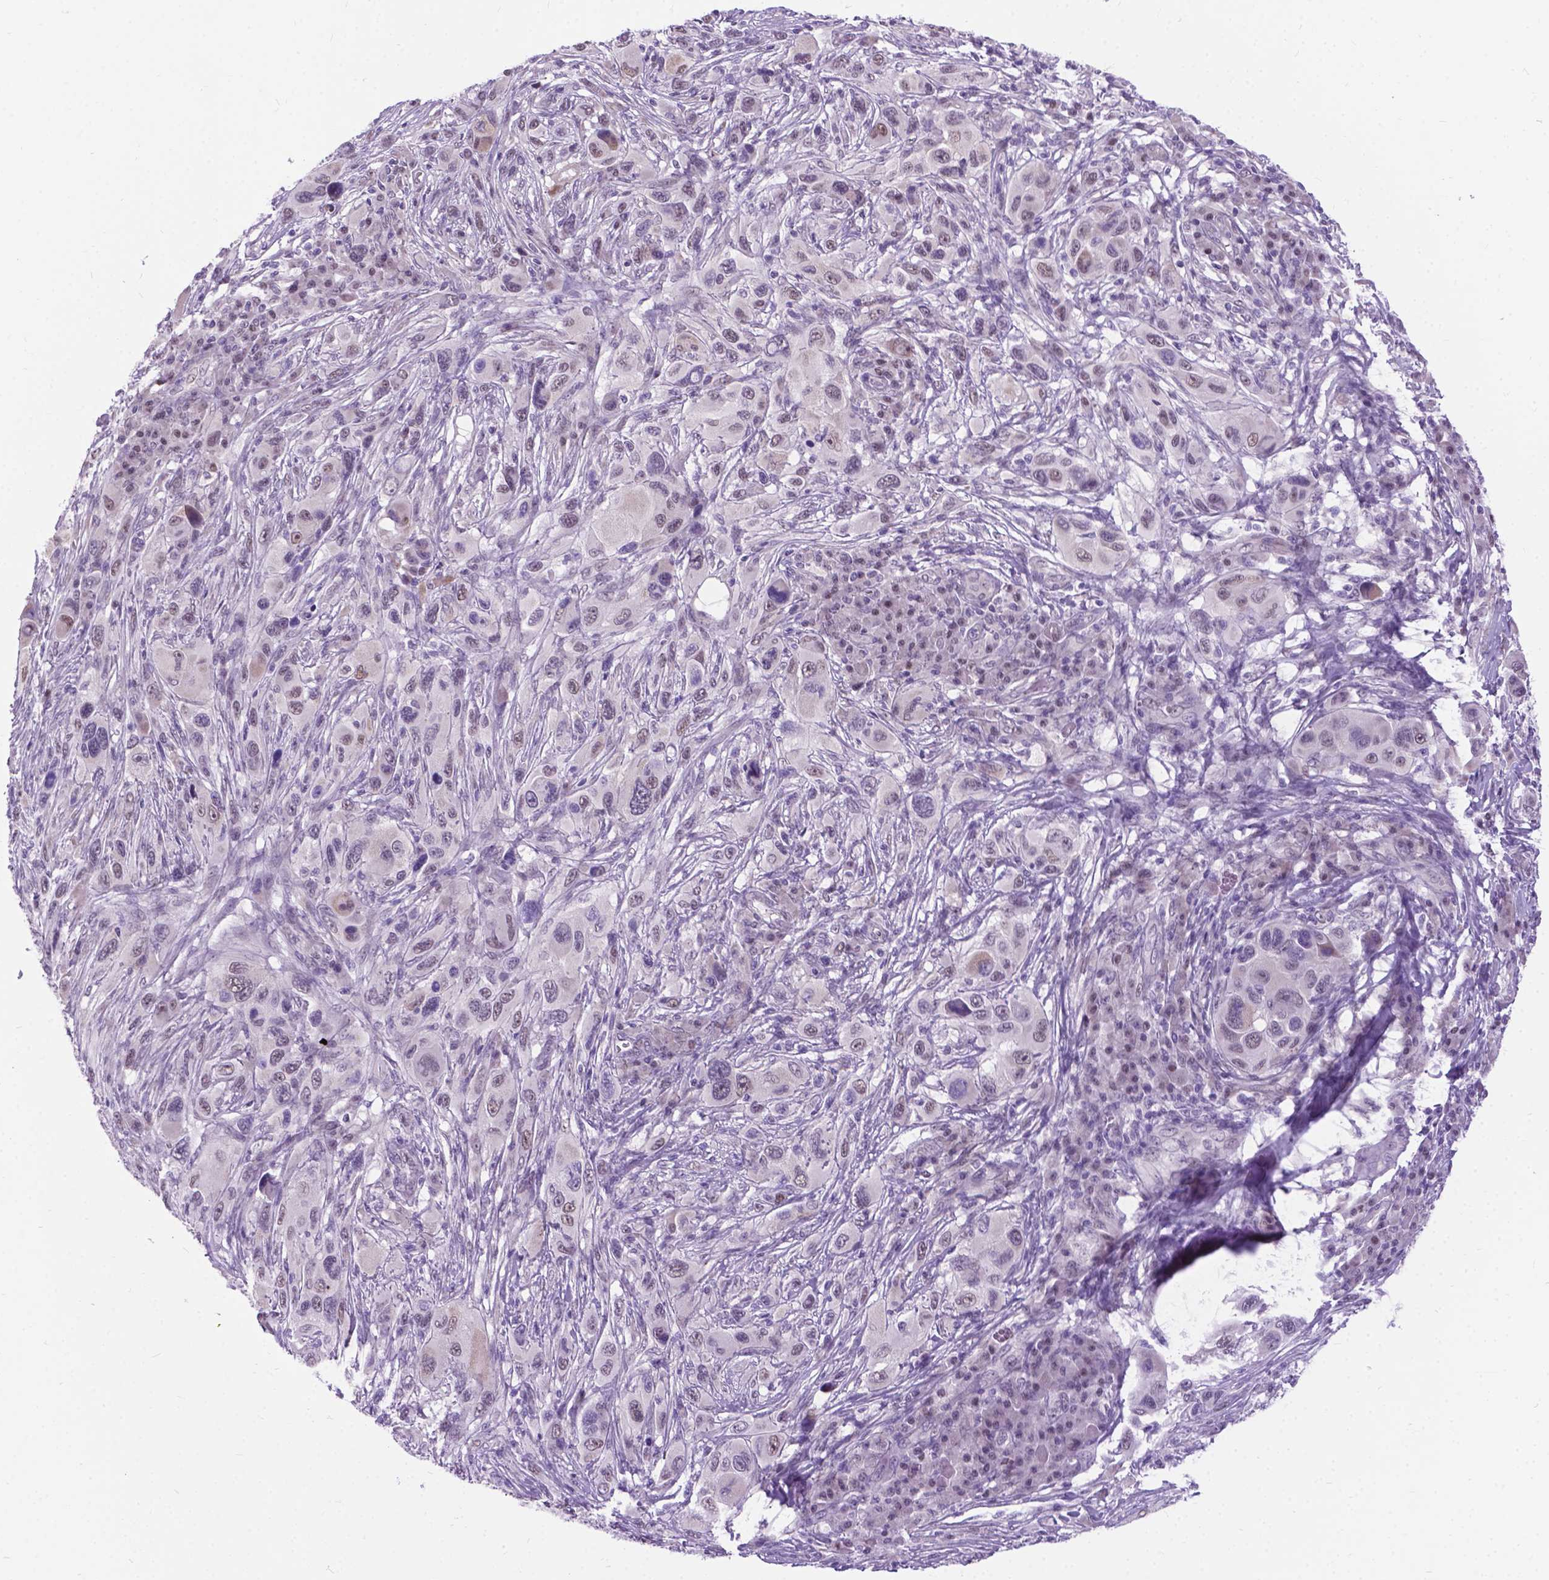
{"staining": {"intensity": "moderate", "quantity": "<25%", "location": "nuclear"}, "tissue": "melanoma", "cell_type": "Tumor cells", "image_type": "cancer", "snomed": [{"axis": "morphology", "description": "Malignant melanoma, NOS"}, {"axis": "topography", "description": "Skin"}], "caption": "Malignant melanoma stained for a protein shows moderate nuclear positivity in tumor cells.", "gene": "APCDD1L", "patient": {"sex": "male", "age": 53}}